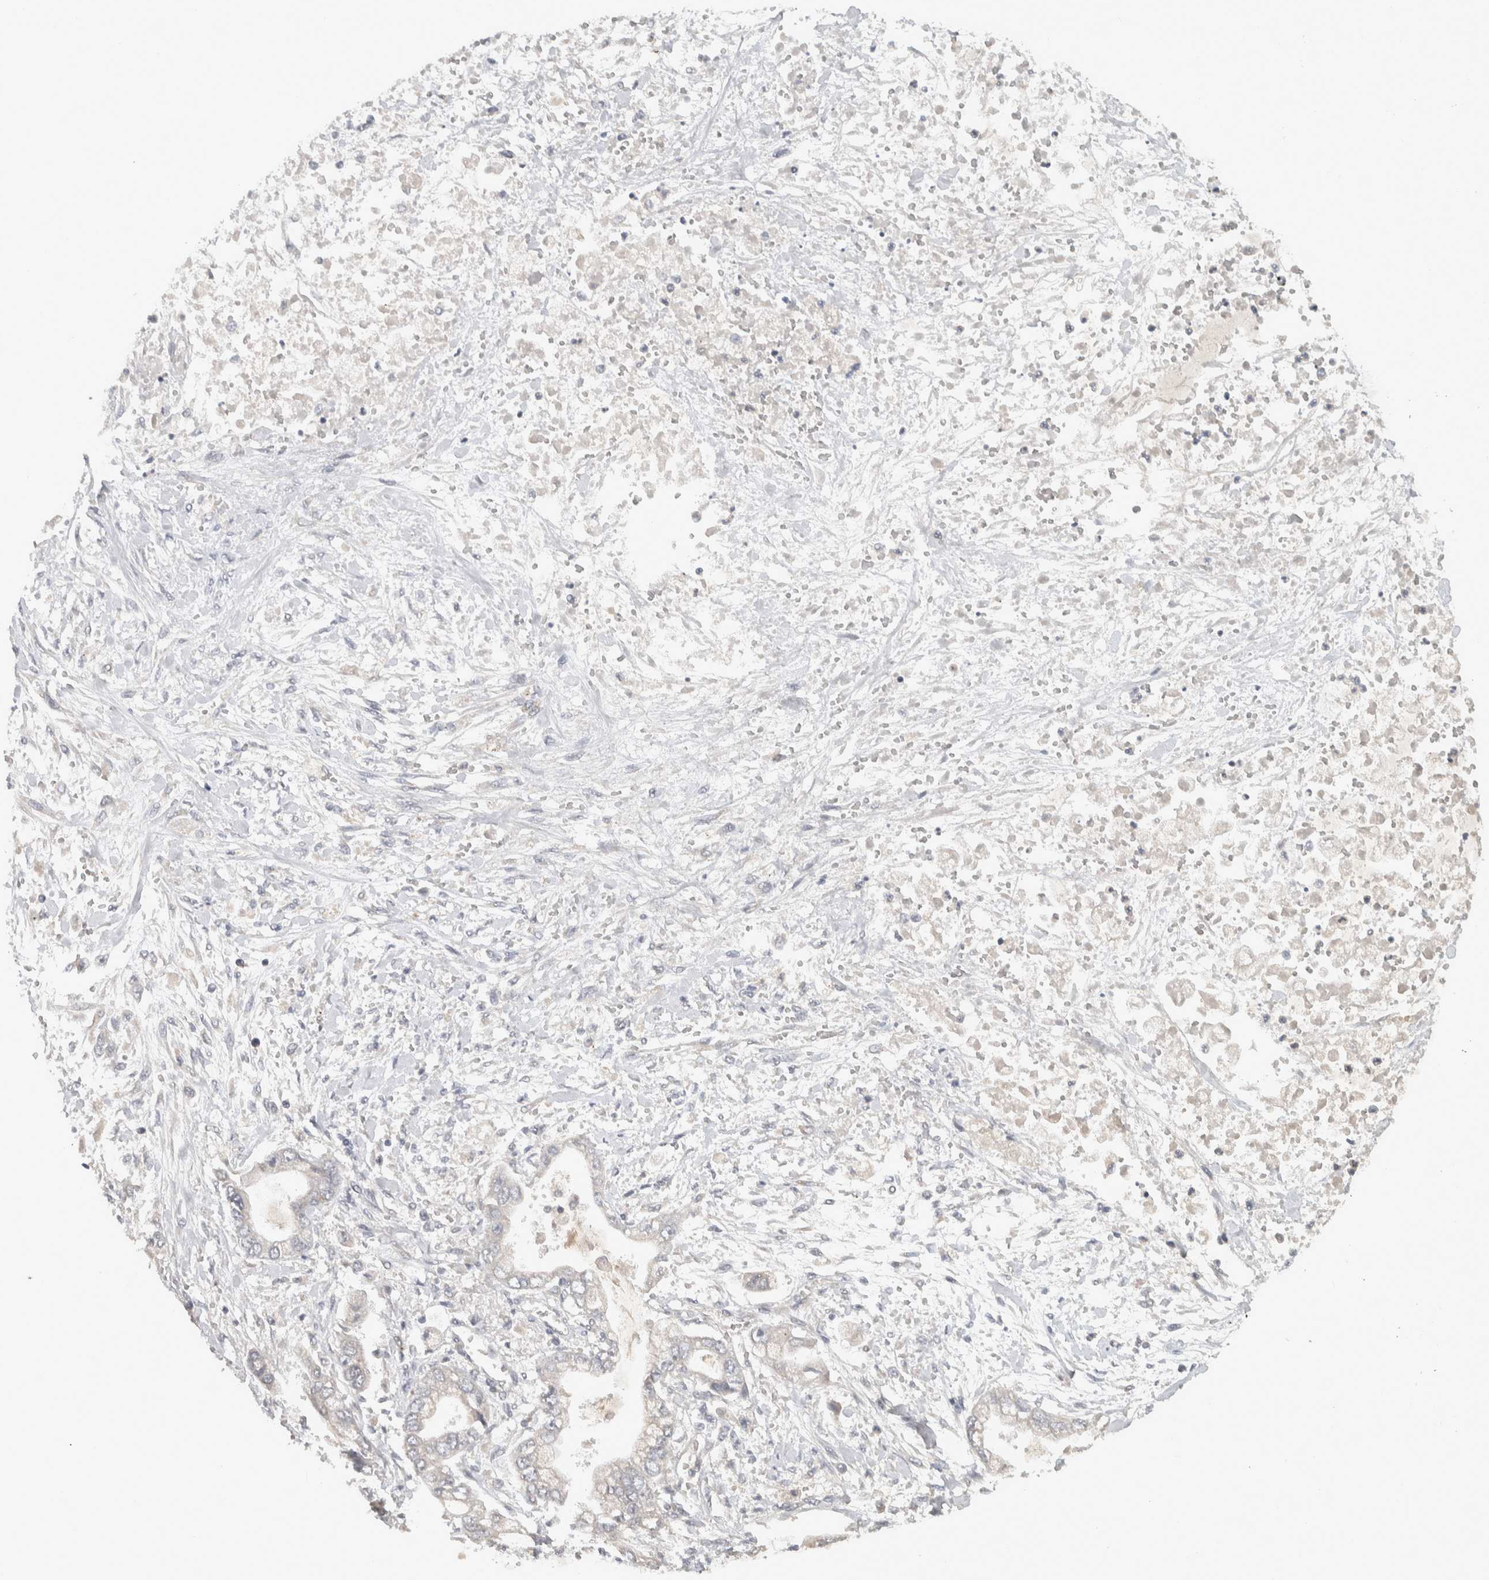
{"staining": {"intensity": "negative", "quantity": "none", "location": "none"}, "tissue": "stomach cancer", "cell_type": "Tumor cells", "image_type": "cancer", "snomed": [{"axis": "morphology", "description": "Normal tissue, NOS"}, {"axis": "morphology", "description": "Adenocarcinoma, NOS"}, {"axis": "topography", "description": "Stomach"}], "caption": "High magnification brightfield microscopy of stomach cancer stained with DAB (3,3'-diaminobenzidine) (brown) and counterstained with hematoxylin (blue): tumor cells show no significant staining.", "gene": "AFP", "patient": {"sex": "male", "age": 62}}